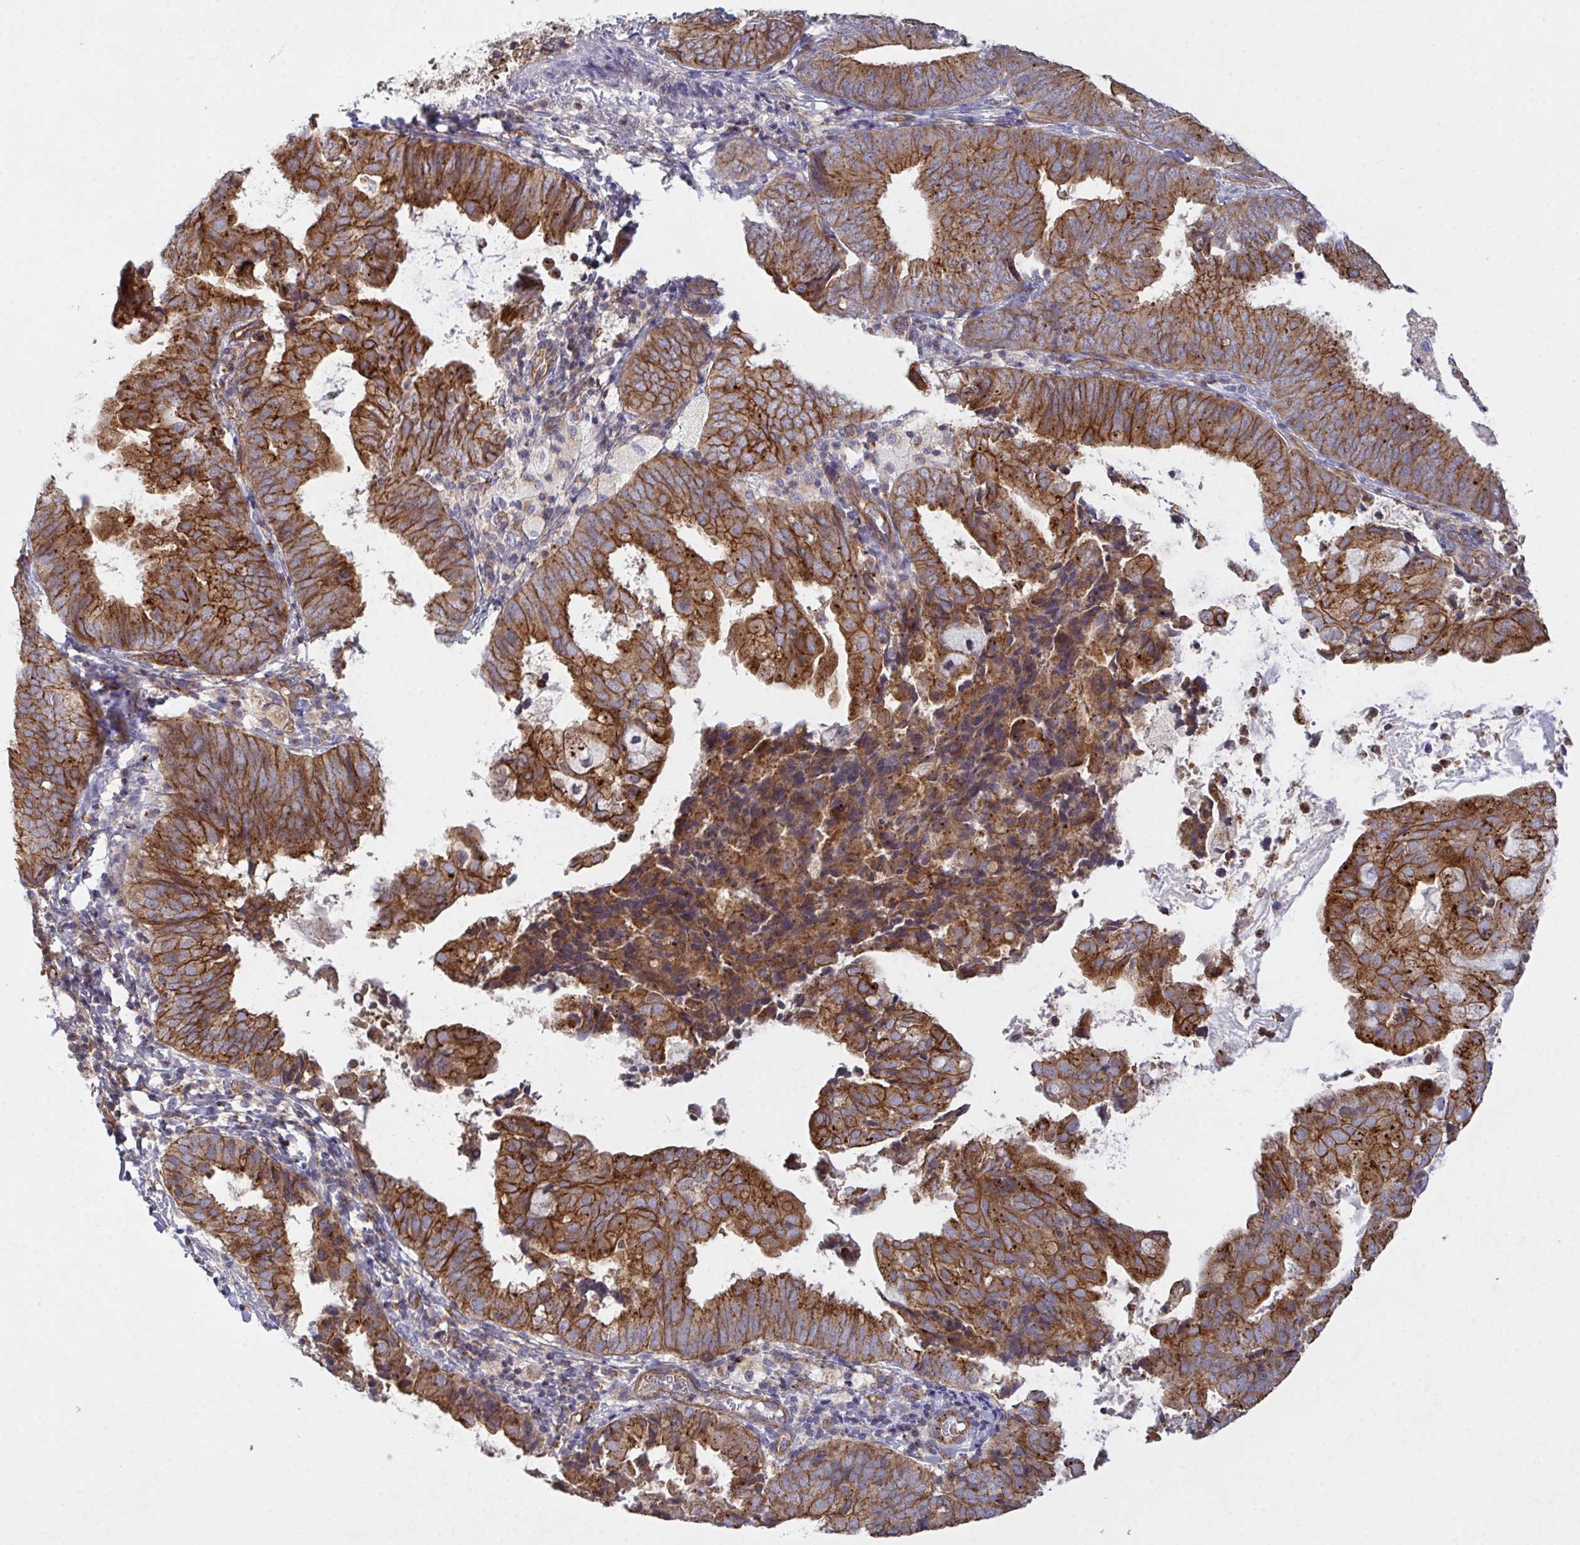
{"staining": {"intensity": "strong", "quantity": ">75%", "location": "cytoplasmic/membranous"}, "tissue": "endometrial cancer", "cell_type": "Tumor cells", "image_type": "cancer", "snomed": [{"axis": "morphology", "description": "Adenocarcinoma, NOS"}, {"axis": "topography", "description": "Endometrium"}], "caption": "A brown stain highlights strong cytoplasmic/membranous staining of a protein in endometrial adenocarcinoma tumor cells. (Brightfield microscopy of DAB IHC at high magnification).", "gene": "C4orf36", "patient": {"sex": "female", "age": 80}}